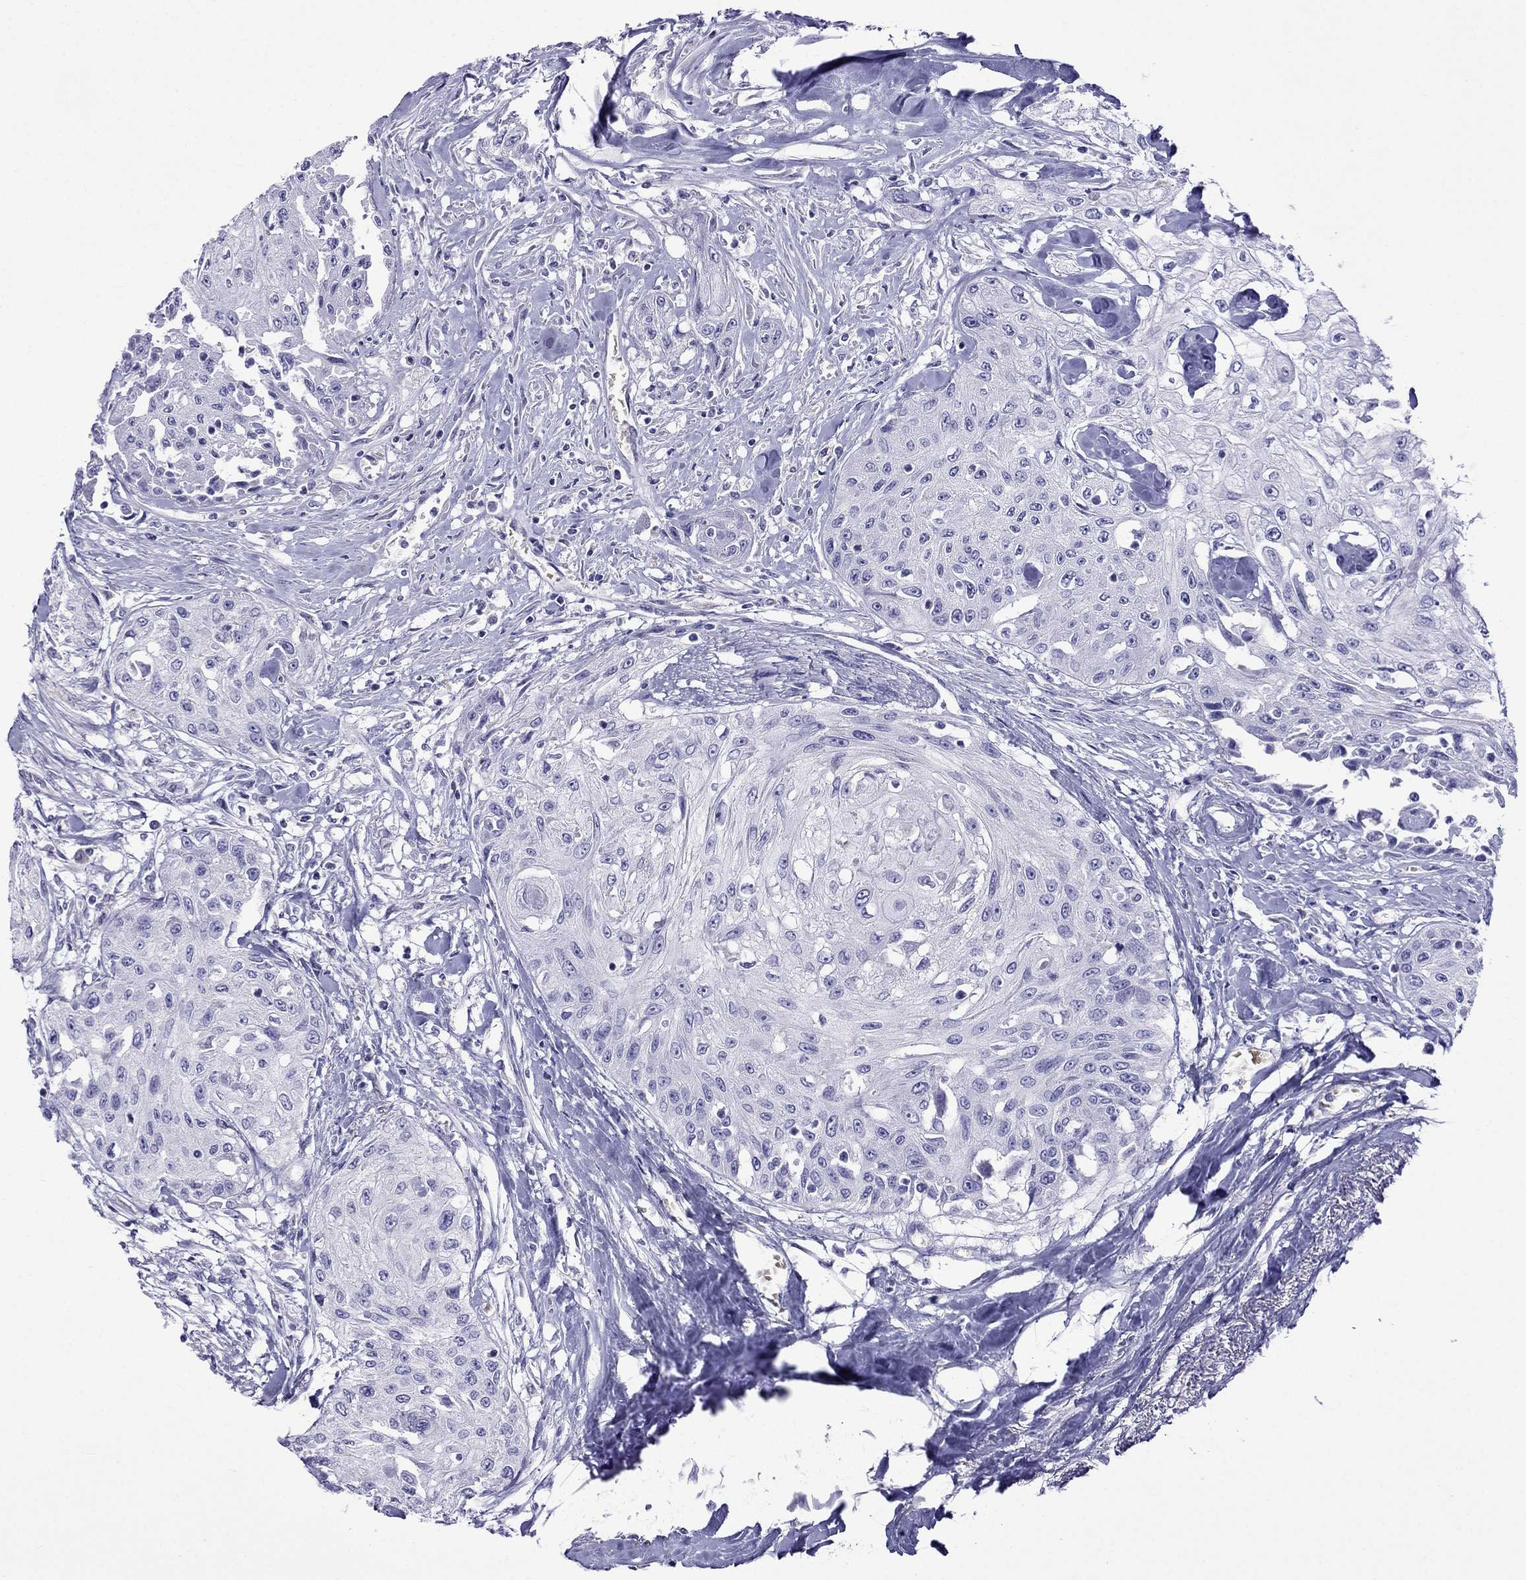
{"staining": {"intensity": "negative", "quantity": "none", "location": "none"}, "tissue": "head and neck cancer", "cell_type": "Tumor cells", "image_type": "cancer", "snomed": [{"axis": "morphology", "description": "Normal tissue, NOS"}, {"axis": "morphology", "description": "Squamous cell carcinoma, NOS"}, {"axis": "topography", "description": "Oral tissue"}, {"axis": "topography", "description": "Peripheral nerve tissue"}, {"axis": "topography", "description": "Head-Neck"}], "caption": "A photomicrograph of human squamous cell carcinoma (head and neck) is negative for staining in tumor cells.", "gene": "TDRD1", "patient": {"sex": "female", "age": 59}}